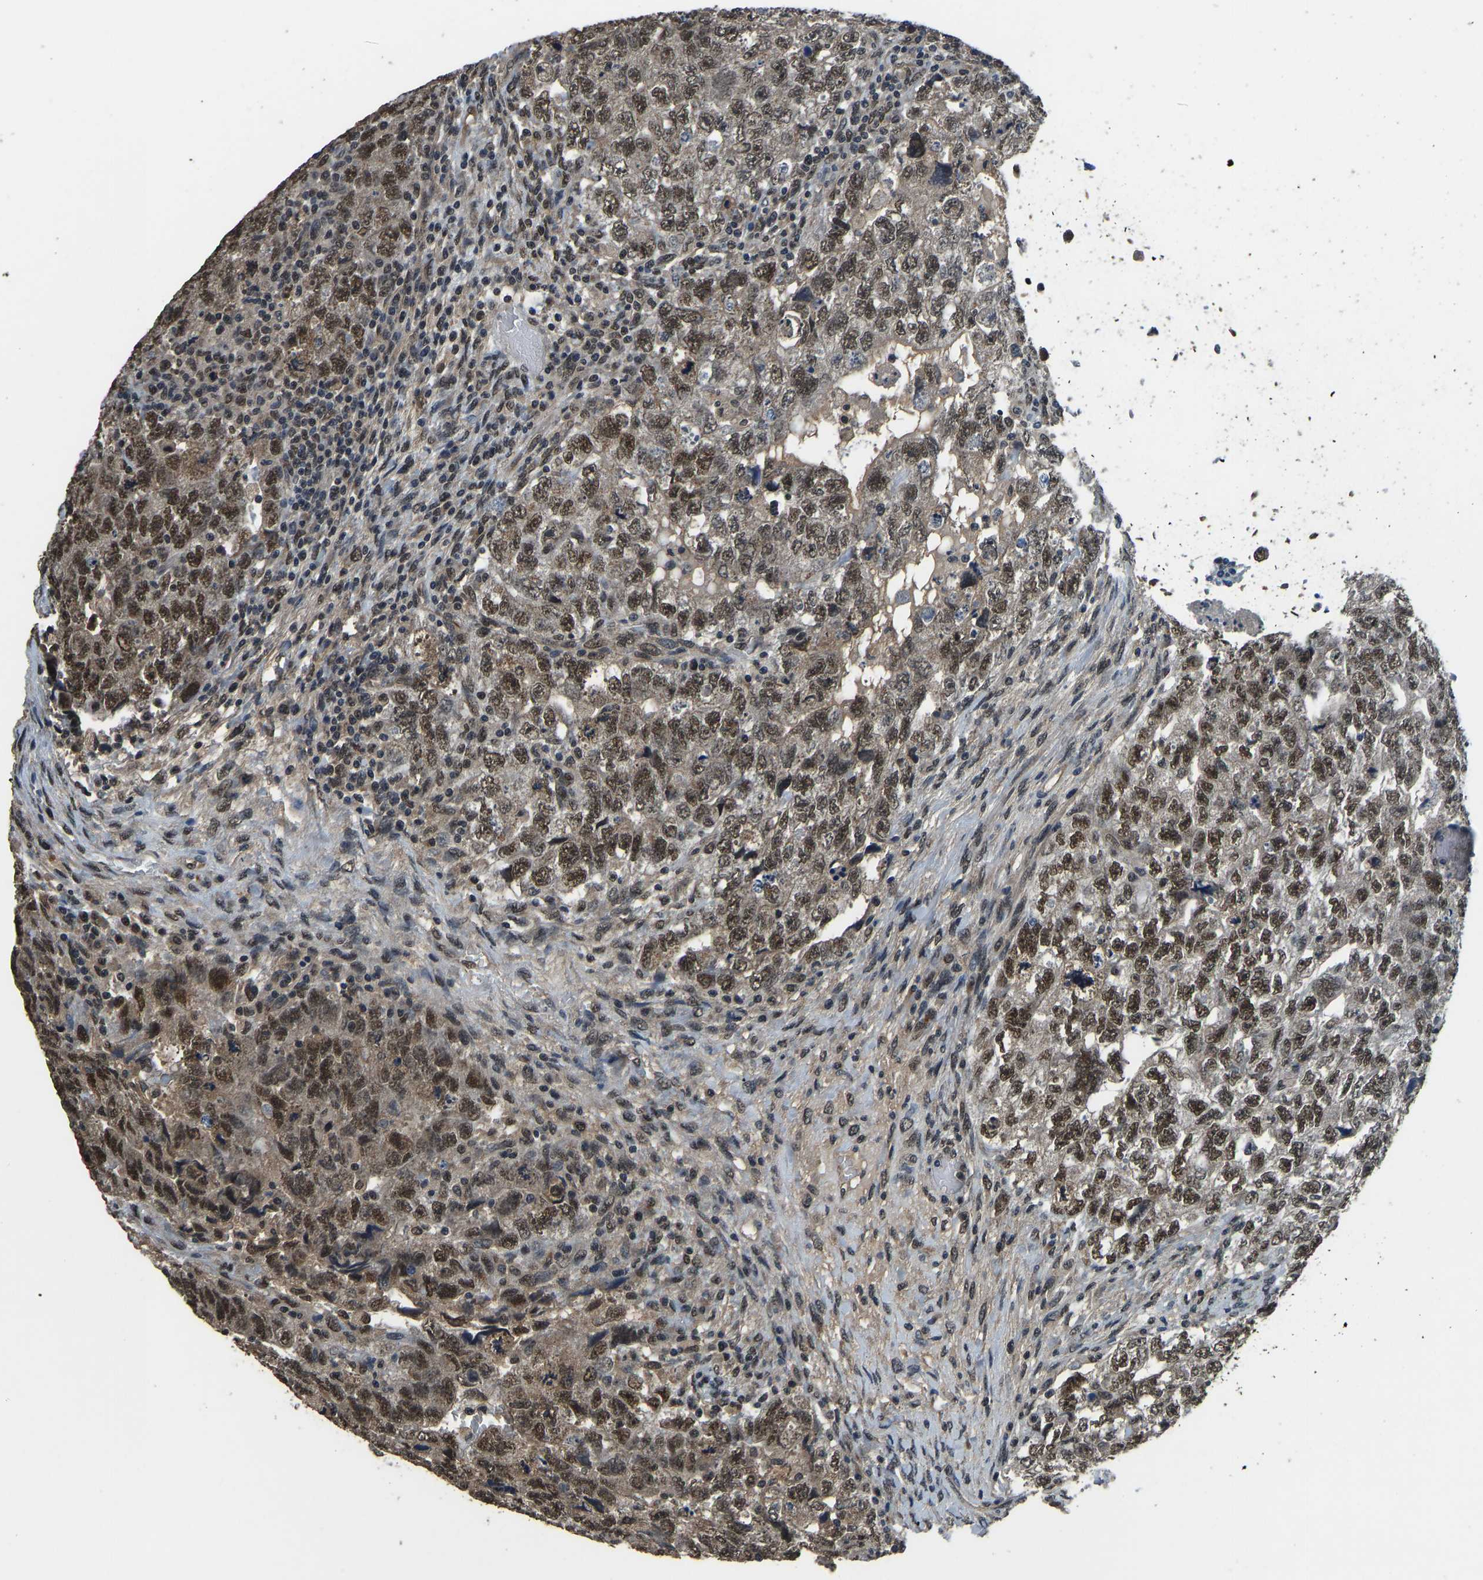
{"staining": {"intensity": "strong", "quantity": ">75%", "location": "cytoplasmic/membranous,nuclear"}, "tissue": "testis cancer", "cell_type": "Tumor cells", "image_type": "cancer", "snomed": [{"axis": "morphology", "description": "Carcinoma, Embryonal, NOS"}, {"axis": "topography", "description": "Testis"}], "caption": "An image of testis cancer stained for a protein shows strong cytoplasmic/membranous and nuclear brown staining in tumor cells.", "gene": "TOX4", "patient": {"sex": "male", "age": 36}}